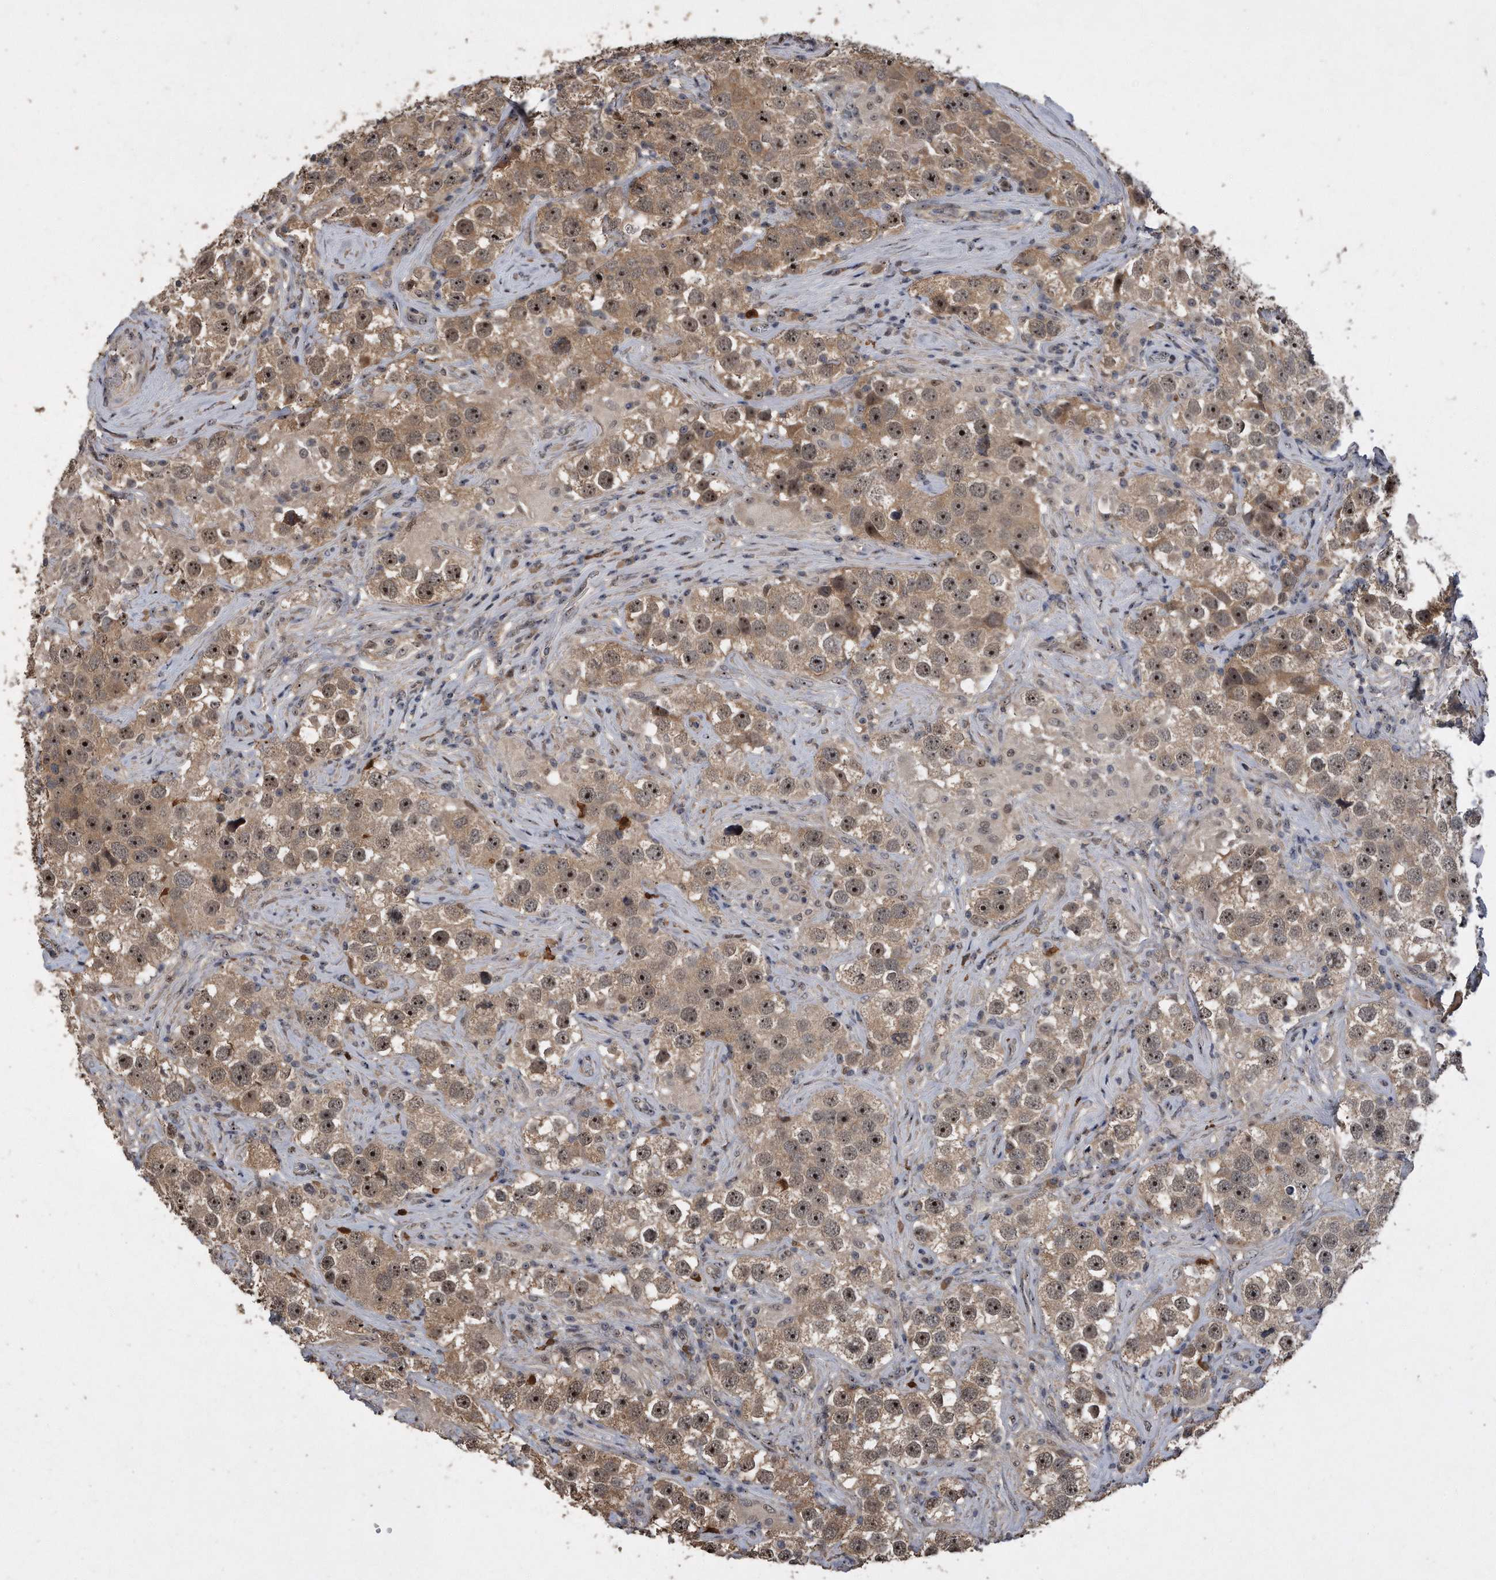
{"staining": {"intensity": "moderate", "quantity": ">75%", "location": "cytoplasmic/membranous,nuclear"}, "tissue": "testis cancer", "cell_type": "Tumor cells", "image_type": "cancer", "snomed": [{"axis": "morphology", "description": "Seminoma, NOS"}, {"axis": "topography", "description": "Testis"}], "caption": "The image shows immunohistochemical staining of testis cancer (seminoma). There is moderate cytoplasmic/membranous and nuclear expression is identified in about >75% of tumor cells.", "gene": "PELO", "patient": {"sex": "male", "age": 49}}